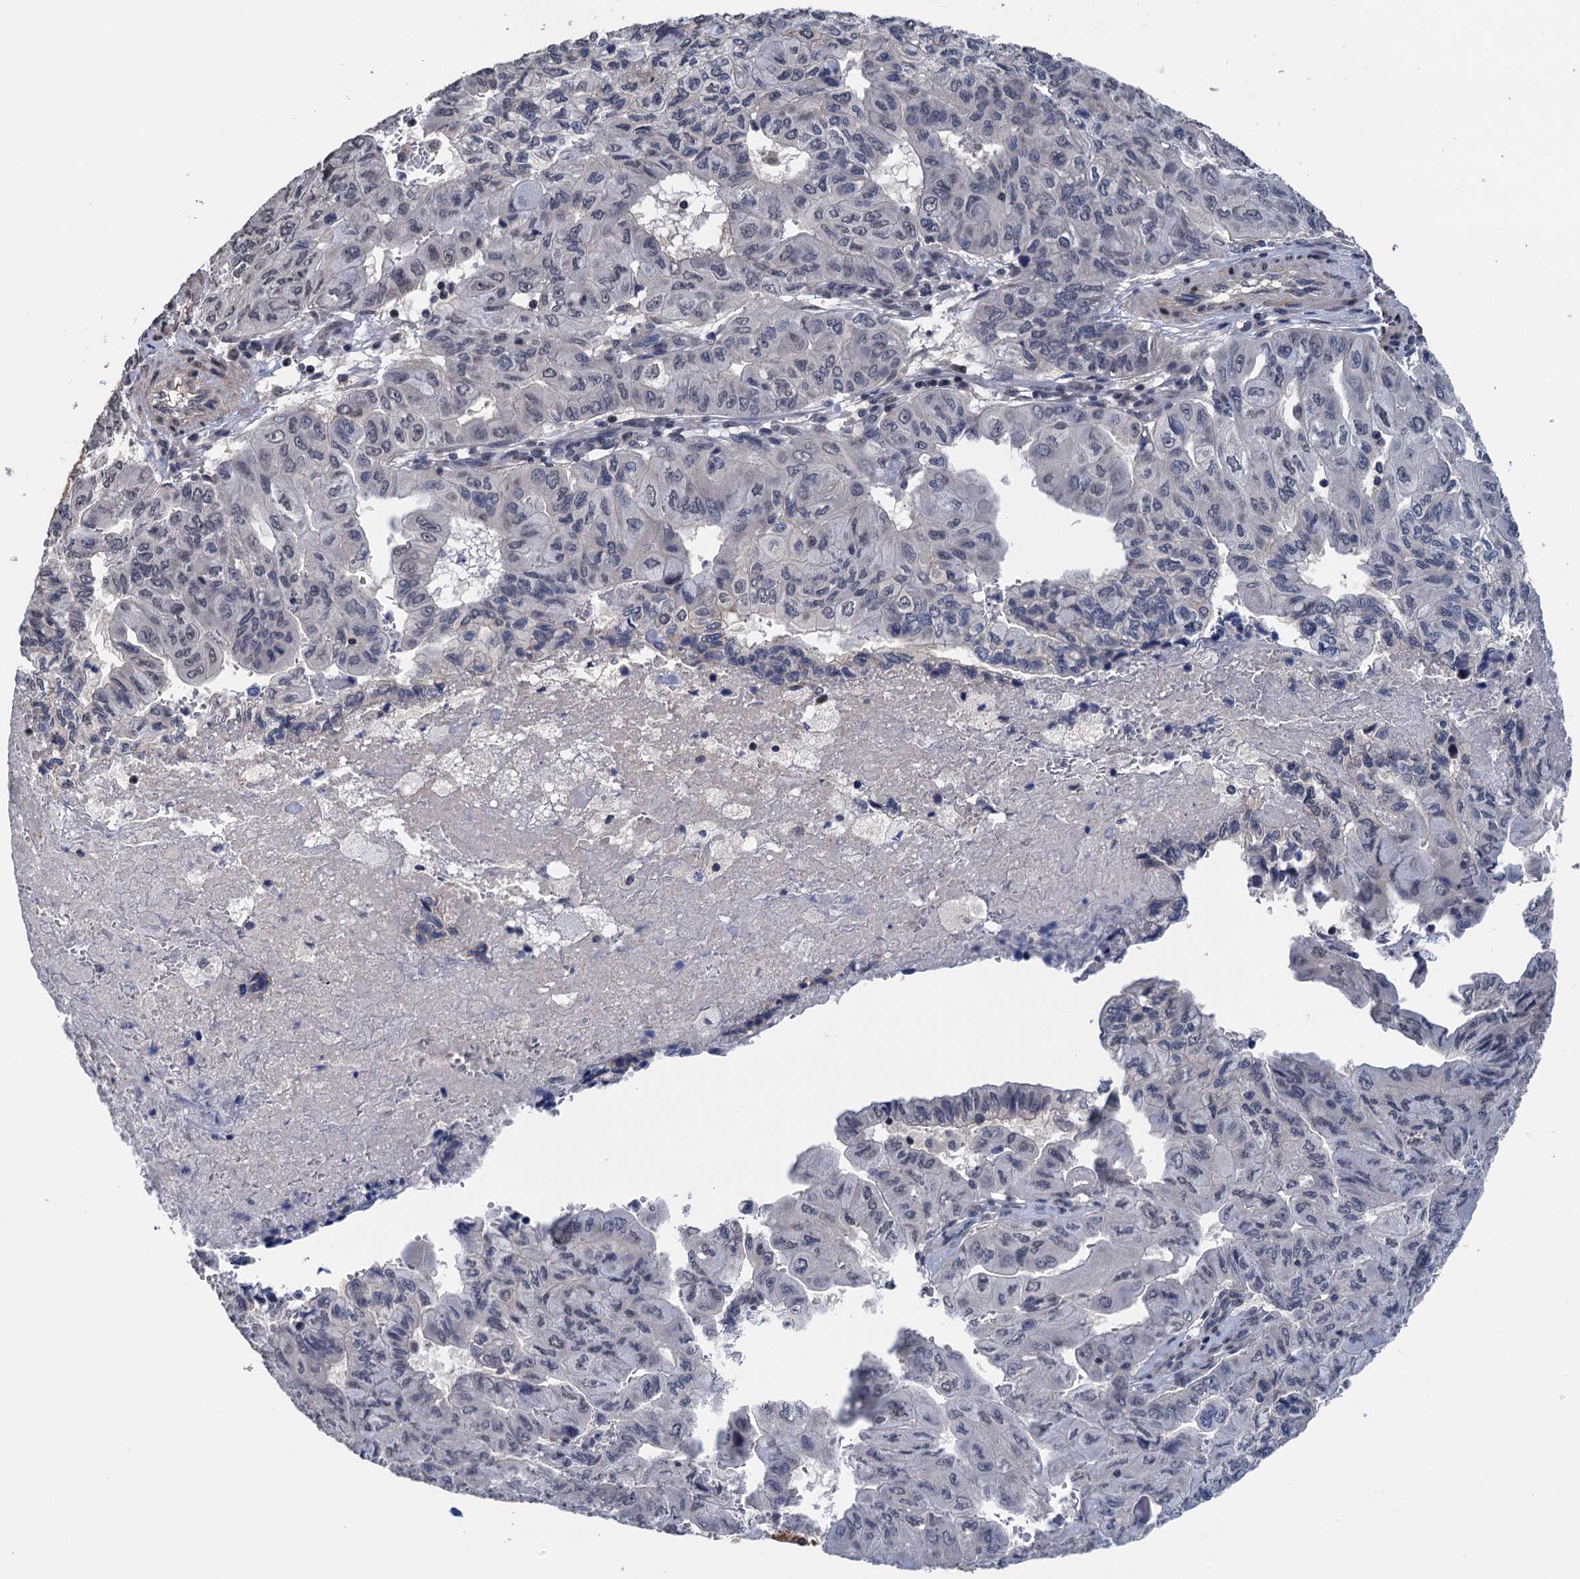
{"staining": {"intensity": "negative", "quantity": "none", "location": "none"}, "tissue": "pancreatic cancer", "cell_type": "Tumor cells", "image_type": "cancer", "snomed": [{"axis": "morphology", "description": "Adenocarcinoma, NOS"}, {"axis": "topography", "description": "Pancreas"}], "caption": "Tumor cells are negative for brown protein staining in adenocarcinoma (pancreatic).", "gene": "ART5", "patient": {"sex": "male", "age": 51}}